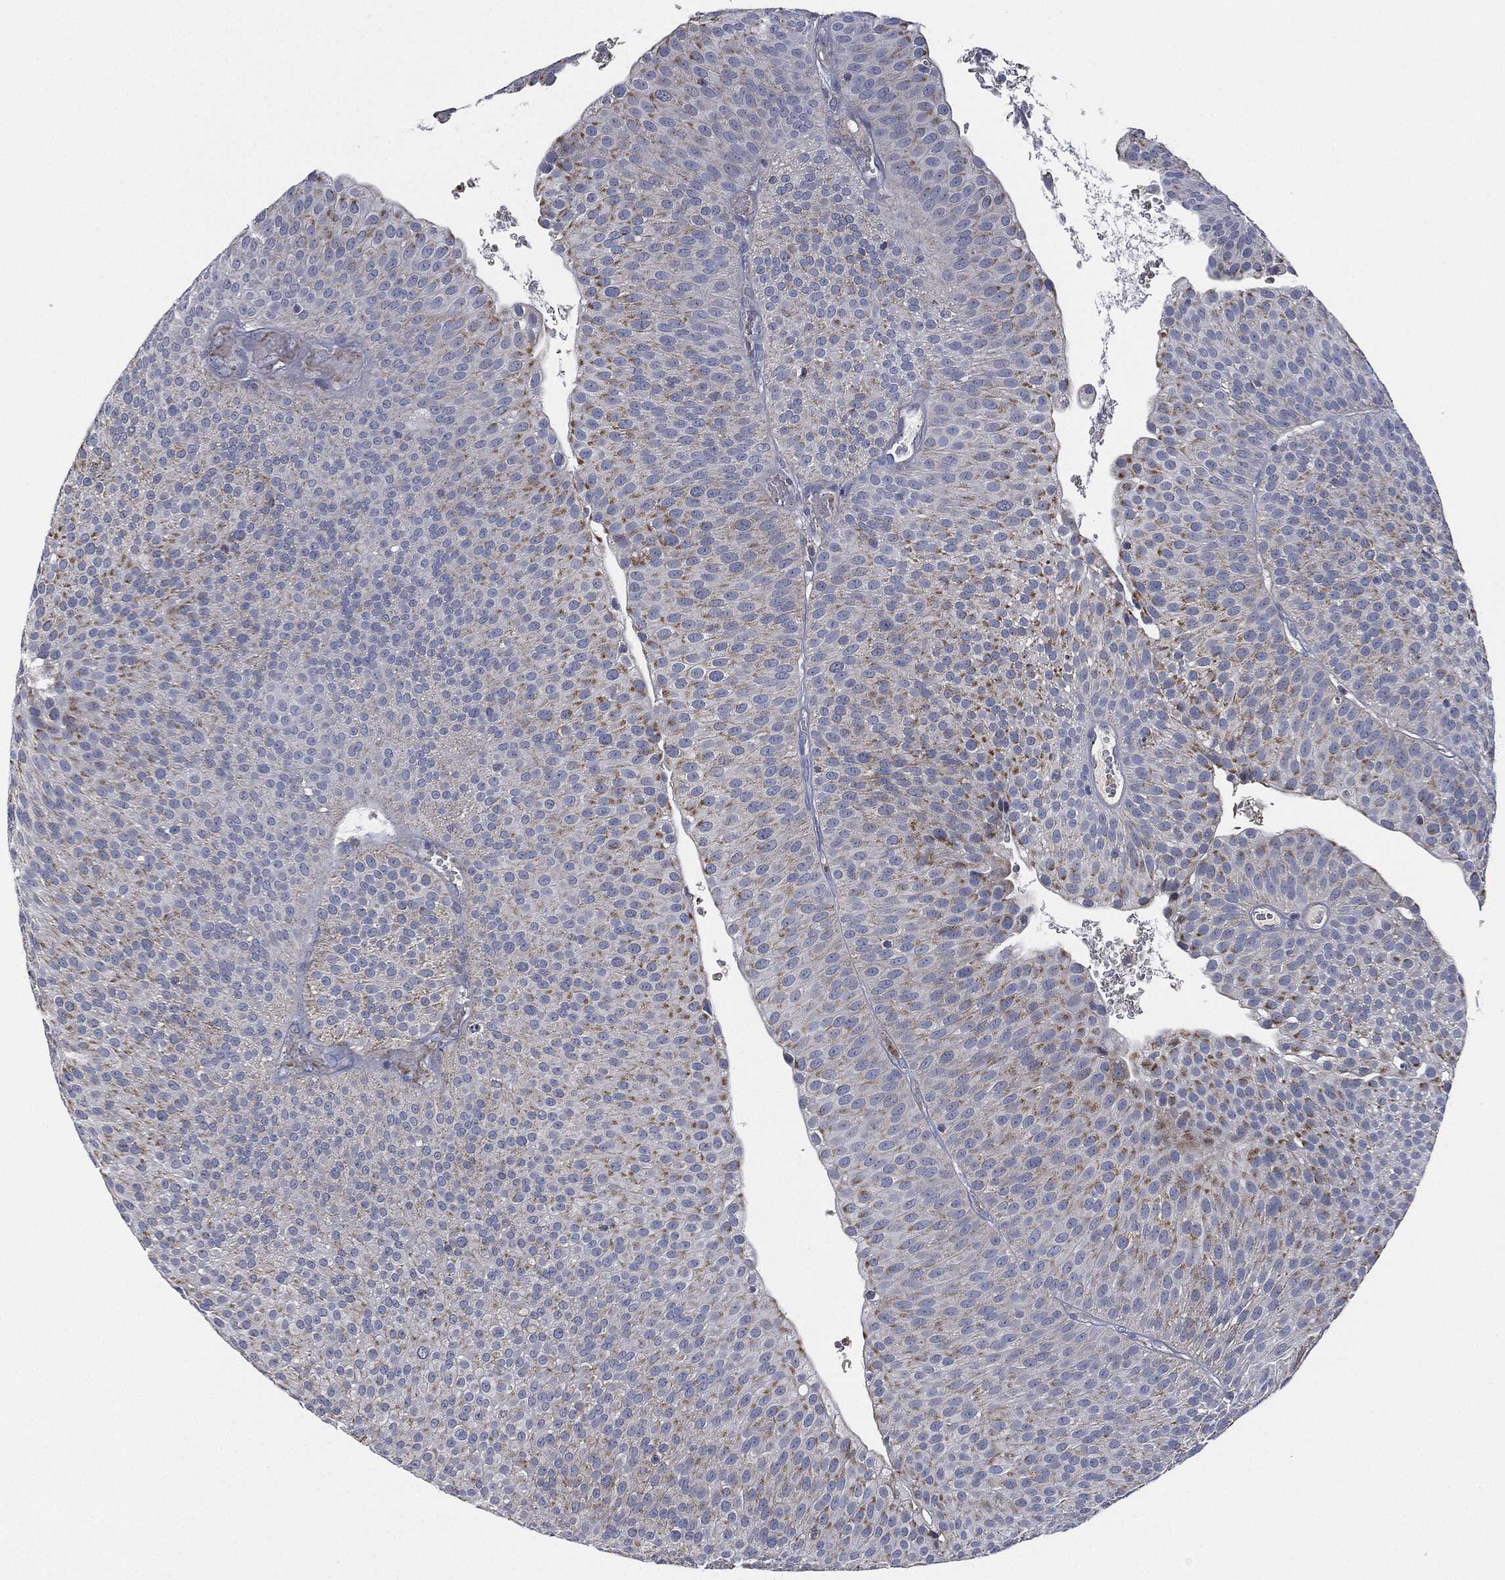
{"staining": {"intensity": "moderate", "quantity": "25%-75%", "location": "cytoplasmic/membranous"}, "tissue": "urothelial cancer", "cell_type": "Tumor cells", "image_type": "cancer", "snomed": [{"axis": "morphology", "description": "Urothelial carcinoma, Low grade"}, {"axis": "topography", "description": "Urinary bladder"}], "caption": "Urothelial carcinoma (low-grade) stained for a protein displays moderate cytoplasmic/membranous positivity in tumor cells. (DAB (3,3'-diaminobenzidine) IHC with brightfield microscopy, high magnification).", "gene": "SIGLEC9", "patient": {"sex": "male", "age": 65}}